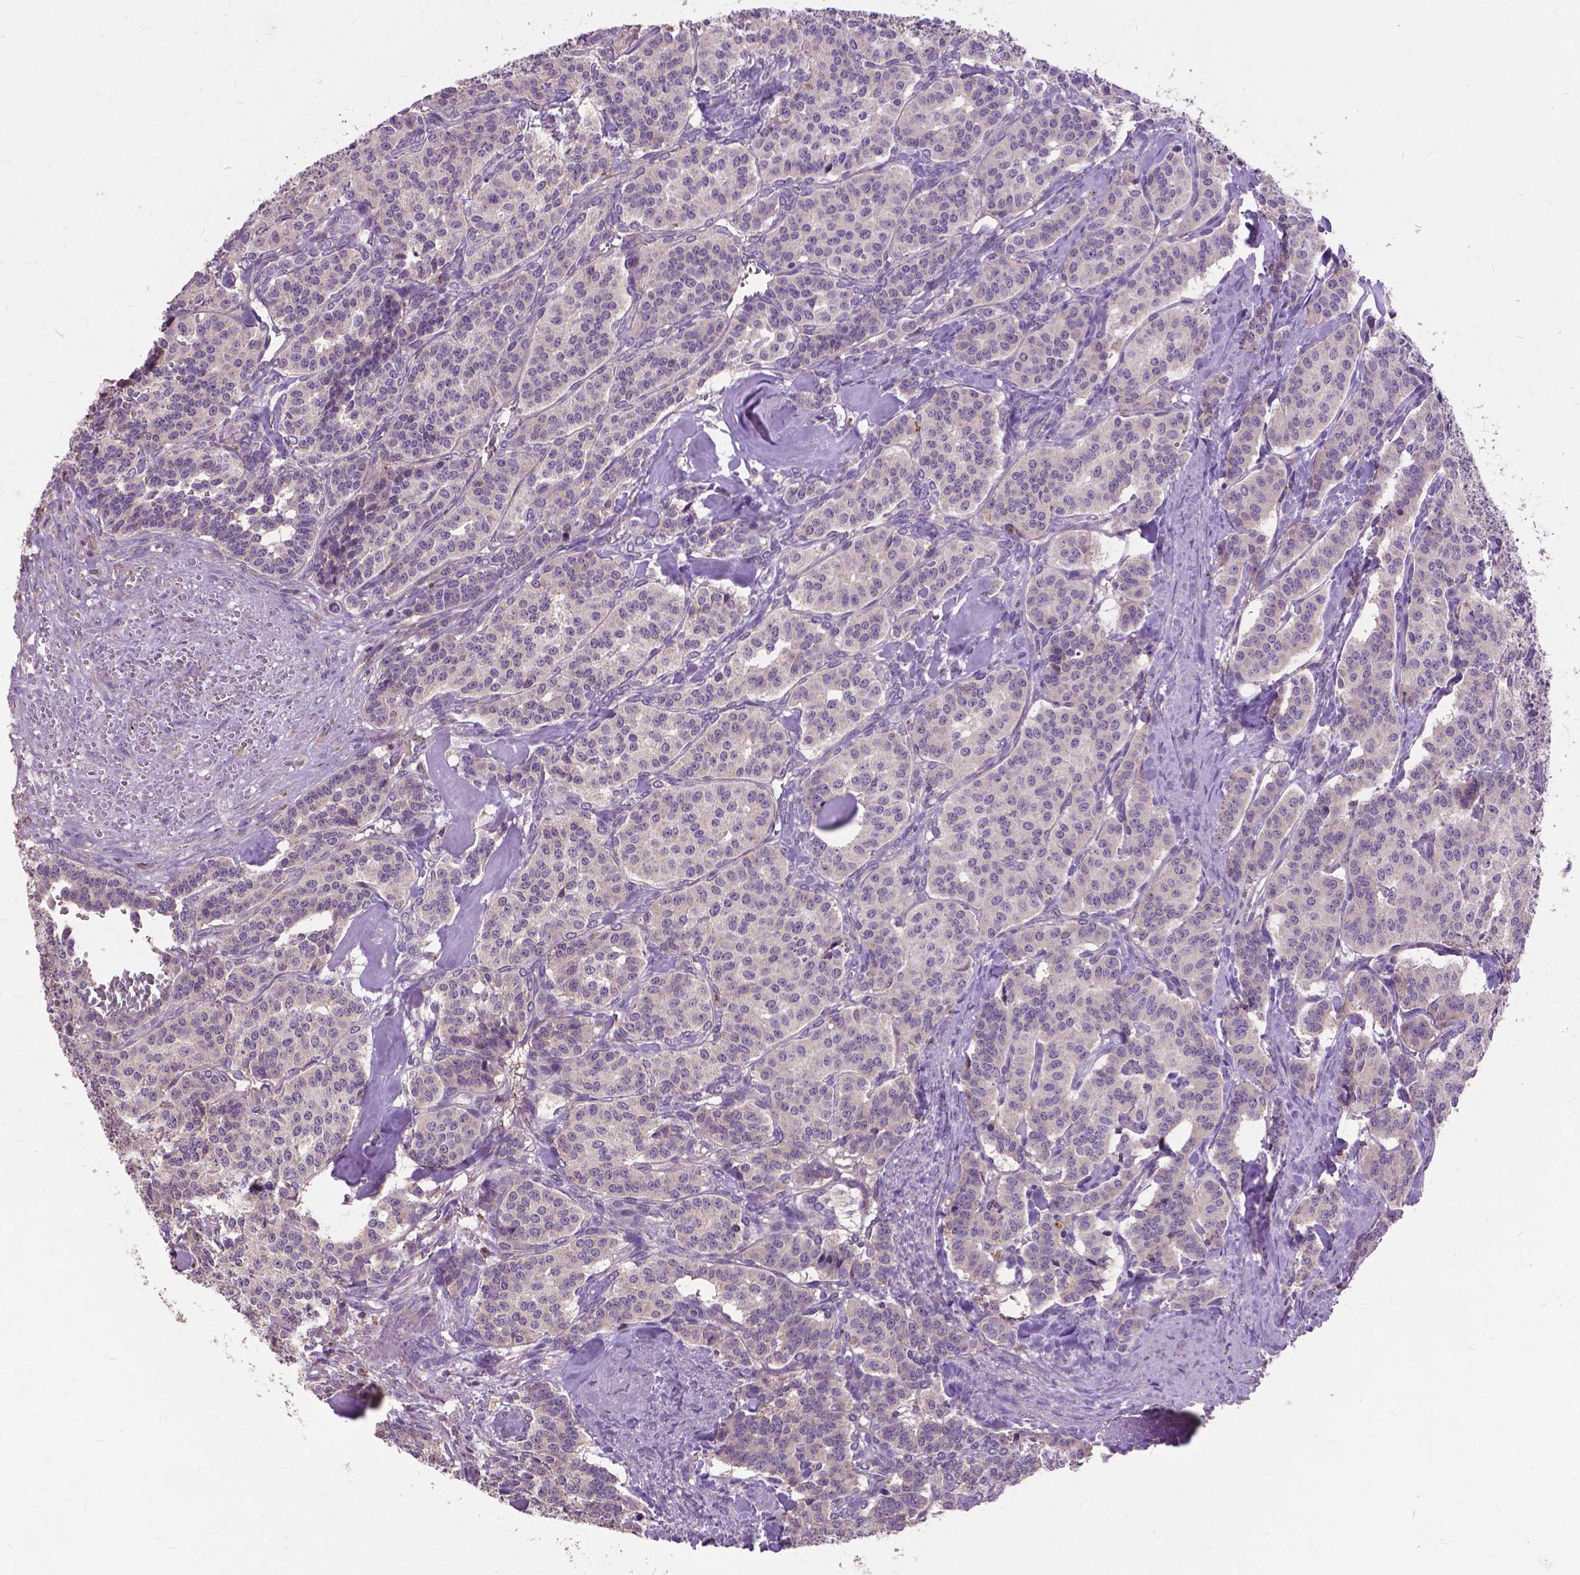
{"staining": {"intensity": "negative", "quantity": "none", "location": "none"}, "tissue": "carcinoid", "cell_type": "Tumor cells", "image_type": "cancer", "snomed": [{"axis": "morphology", "description": "Normal tissue, NOS"}, {"axis": "morphology", "description": "Carcinoid, malignant, NOS"}, {"axis": "topography", "description": "Lung"}], "caption": "Immunohistochemistry of malignant carcinoid displays no expression in tumor cells. Brightfield microscopy of immunohistochemistry (IHC) stained with DAB (3,3'-diaminobenzidine) (brown) and hematoxylin (blue), captured at high magnification.", "gene": "ZNF337", "patient": {"sex": "female", "age": 46}}